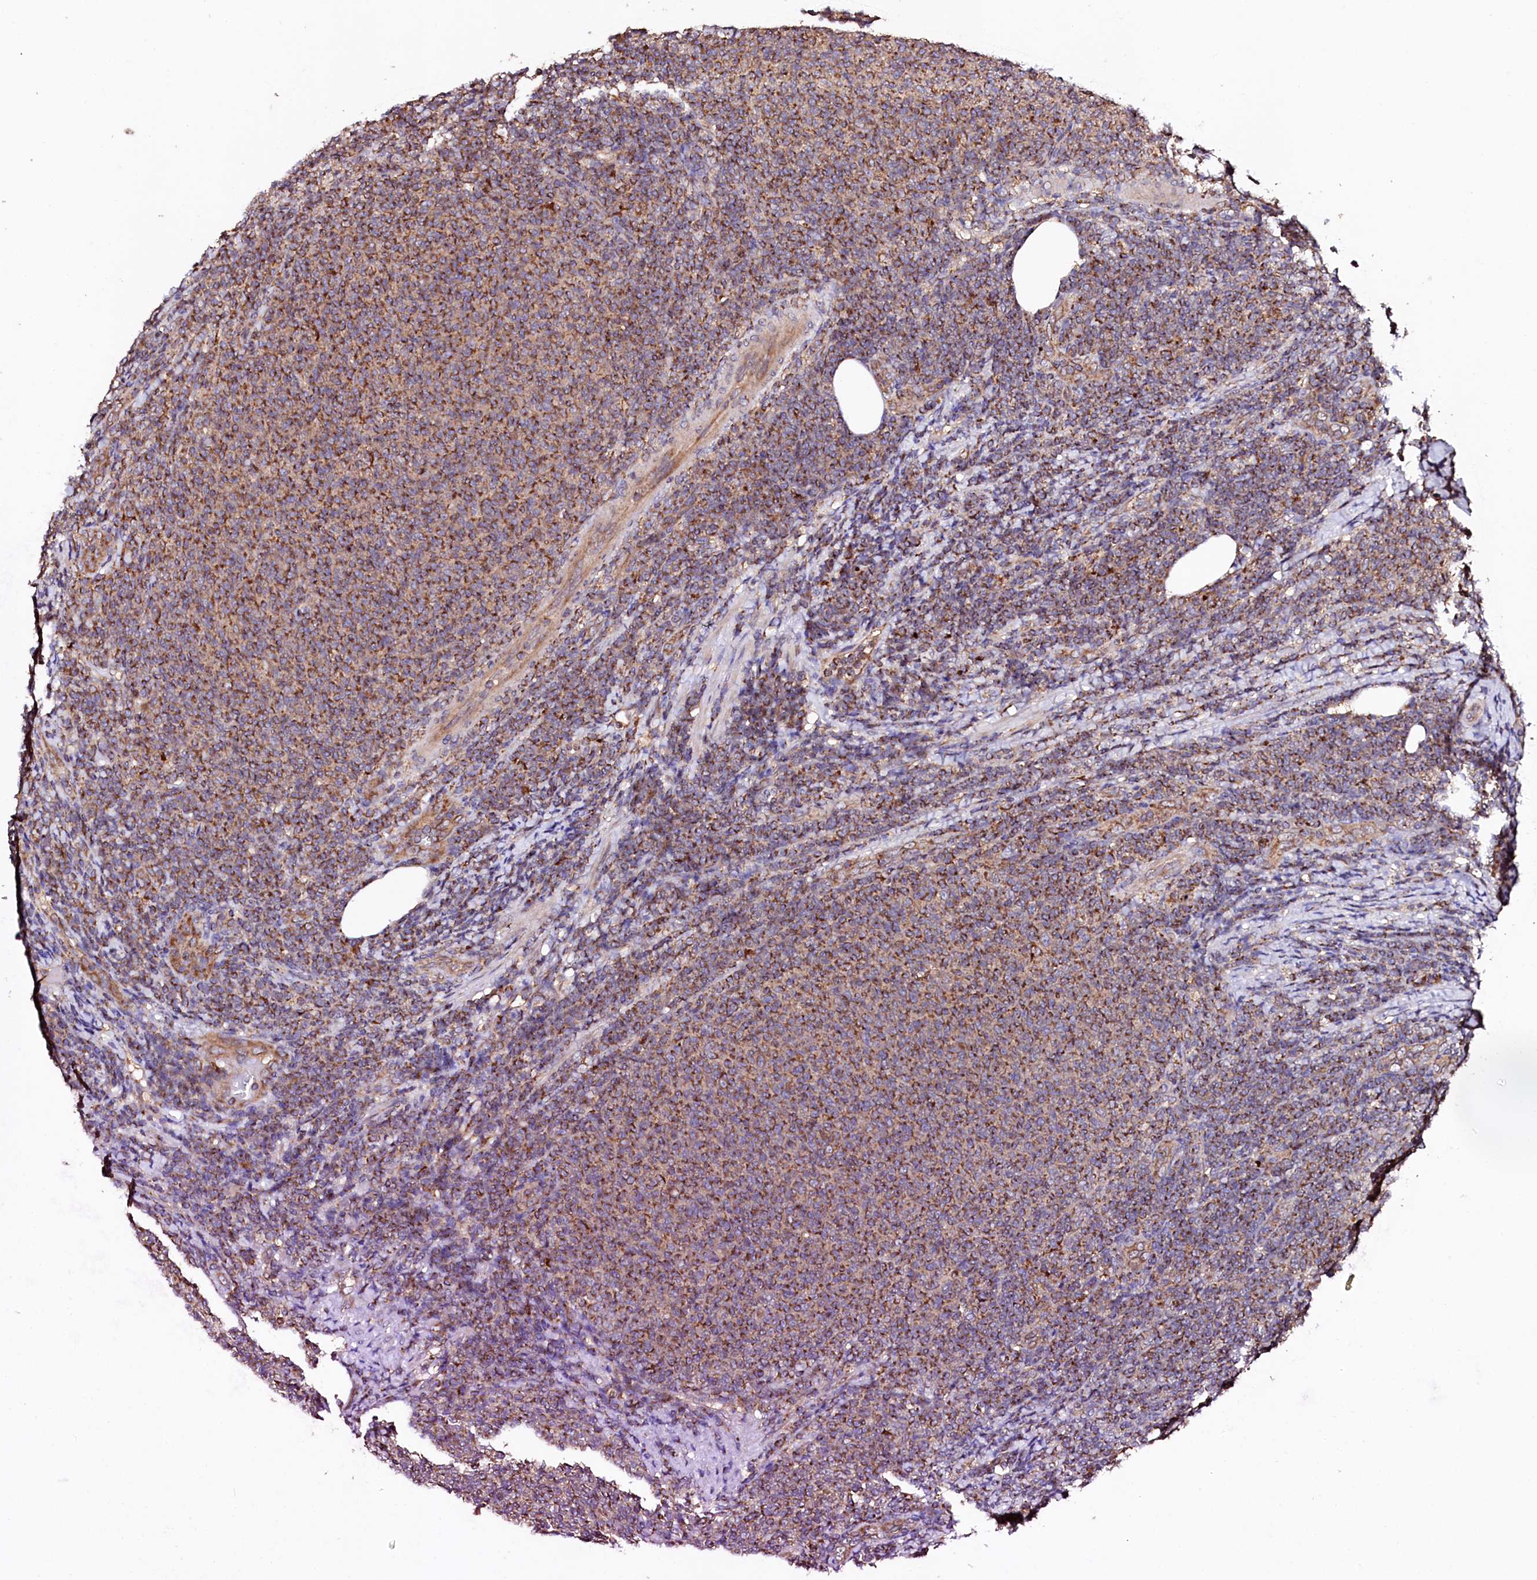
{"staining": {"intensity": "moderate", "quantity": ">75%", "location": "cytoplasmic/membranous"}, "tissue": "lymphoma", "cell_type": "Tumor cells", "image_type": "cancer", "snomed": [{"axis": "morphology", "description": "Malignant lymphoma, non-Hodgkin's type, Low grade"}, {"axis": "topography", "description": "Lymph node"}], "caption": "This image displays malignant lymphoma, non-Hodgkin's type (low-grade) stained with immunohistochemistry (IHC) to label a protein in brown. The cytoplasmic/membranous of tumor cells show moderate positivity for the protein. Nuclei are counter-stained blue.", "gene": "ST3GAL1", "patient": {"sex": "male", "age": 66}}